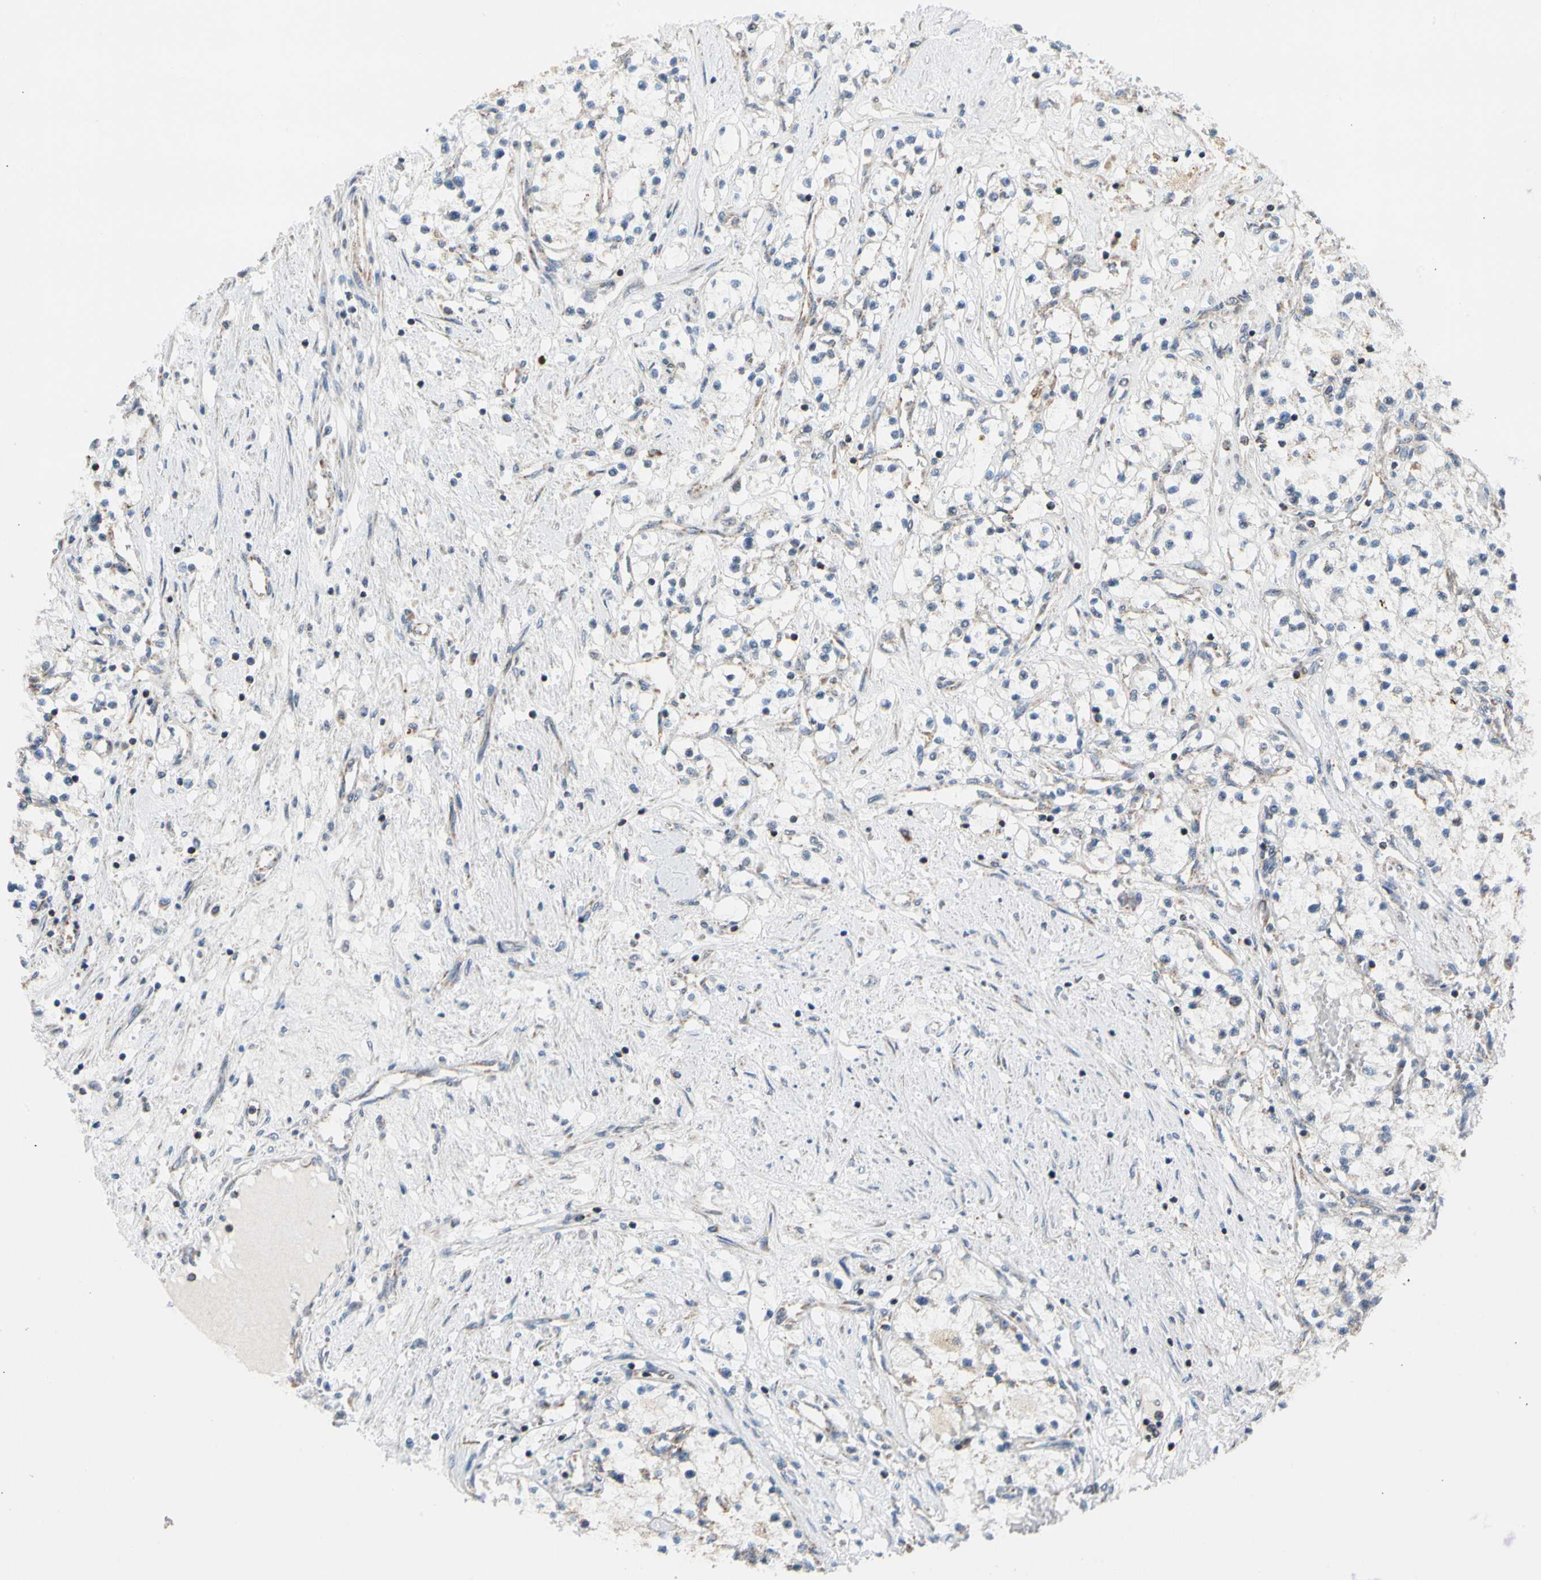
{"staining": {"intensity": "moderate", "quantity": "<25%", "location": "cytoplasmic/membranous"}, "tissue": "renal cancer", "cell_type": "Tumor cells", "image_type": "cancer", "snomed": [{"axis": "morphology", "description": "Adenocarcinoma, NOS"}, {"axis": "topography", "description": "Kidney"}], "caption": "A brown stain labels moderate cytoplasmic/membranous positivity of a protein in human renal cancer tumor cells.", "gene": "KHDC4", "patient": {"sex": "male", "age": 68}}